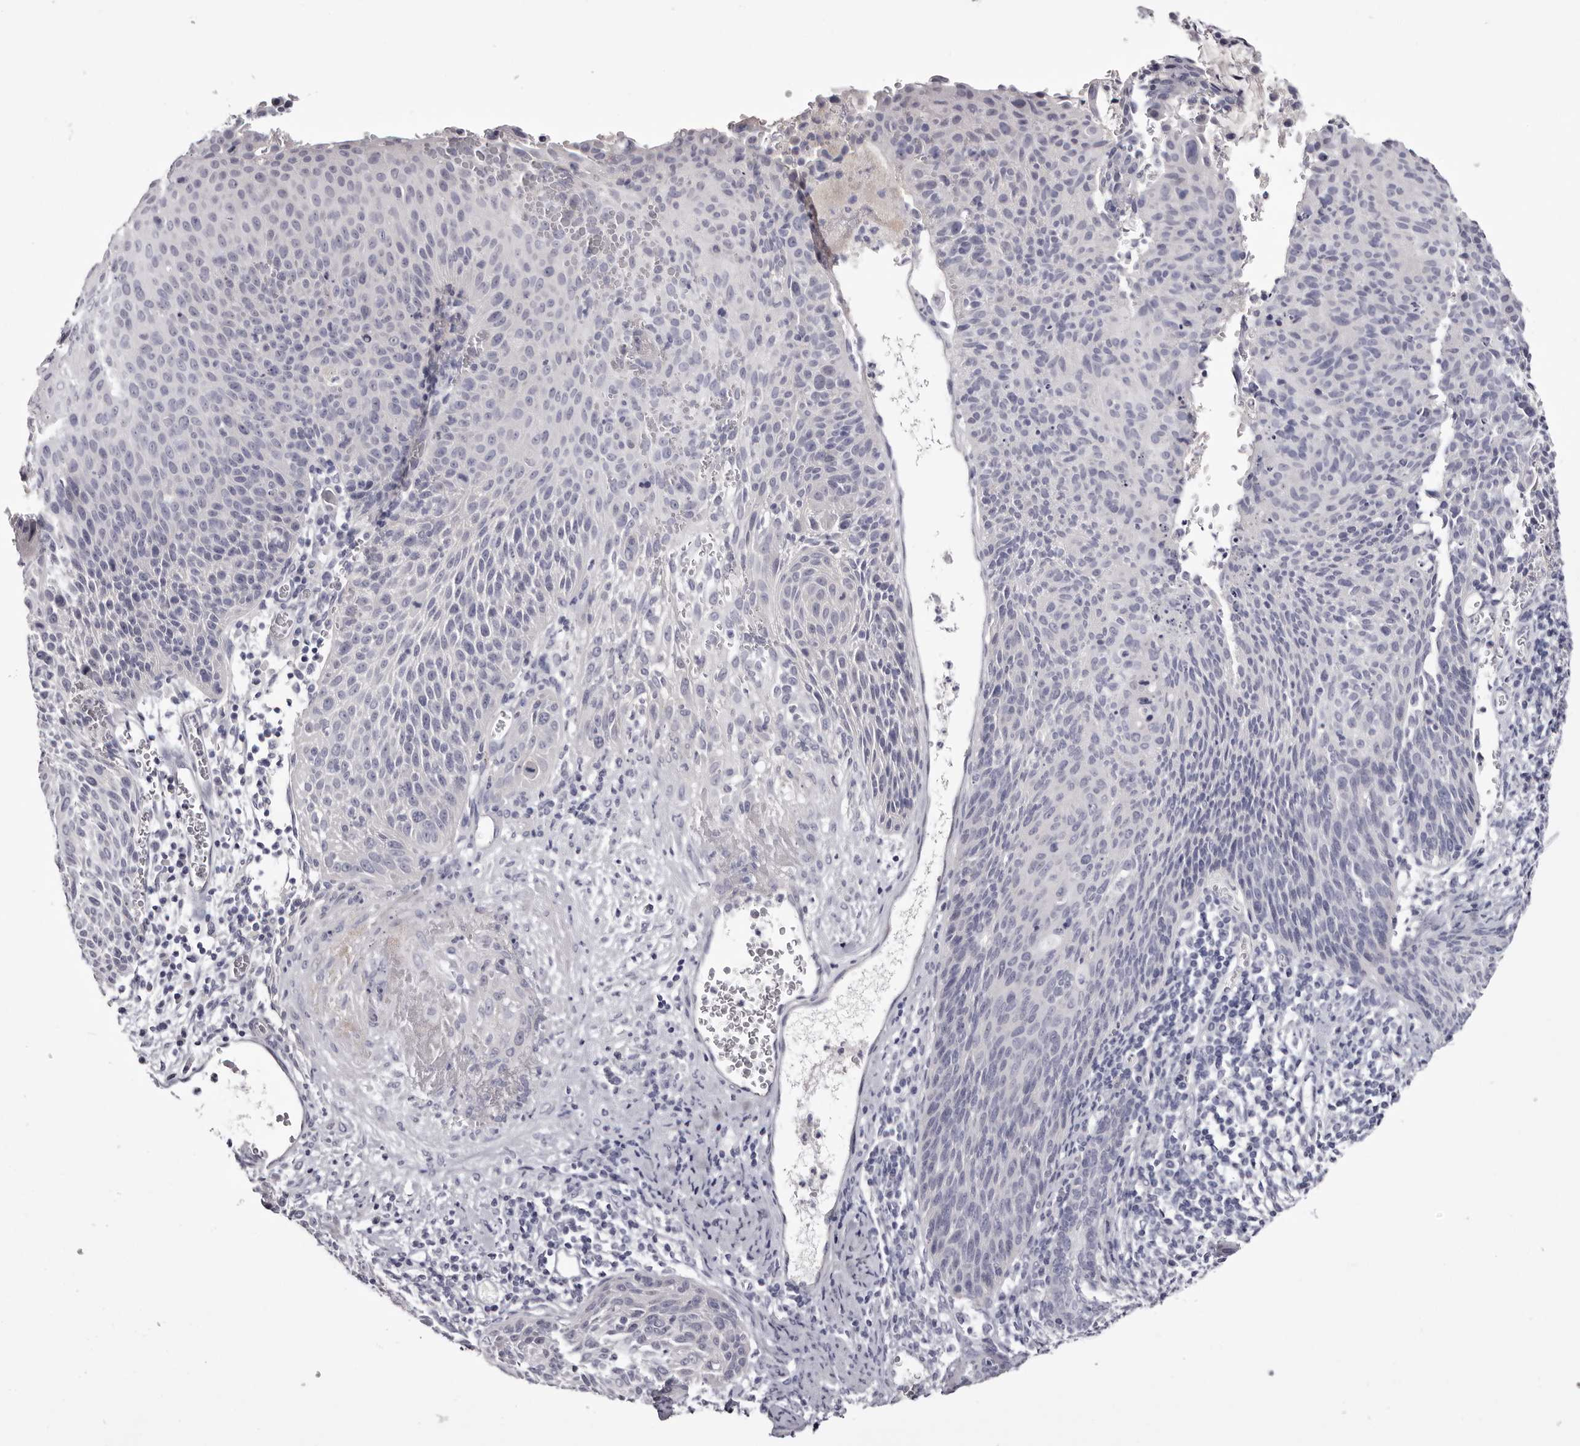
{"staining": {"intensity": "negative", "quantity": "none", "location": "none"}, "tissue": "cervical cancer", "cell_type": "Tumor cells", "image_type": "cancer", "snomed": [{"axis": "morphology", "description": "Squamous cell carcinoma, NOS"}, {"axis": "topography", "description": "Cervix"}], "caption": "This is a image of immunohistochemistry staining of cervical cancer (squamous cell carcinoma), which shows no staining in tumor cells.", "gene": "CA6", "patient": {"sex": "female", "age": 55}}